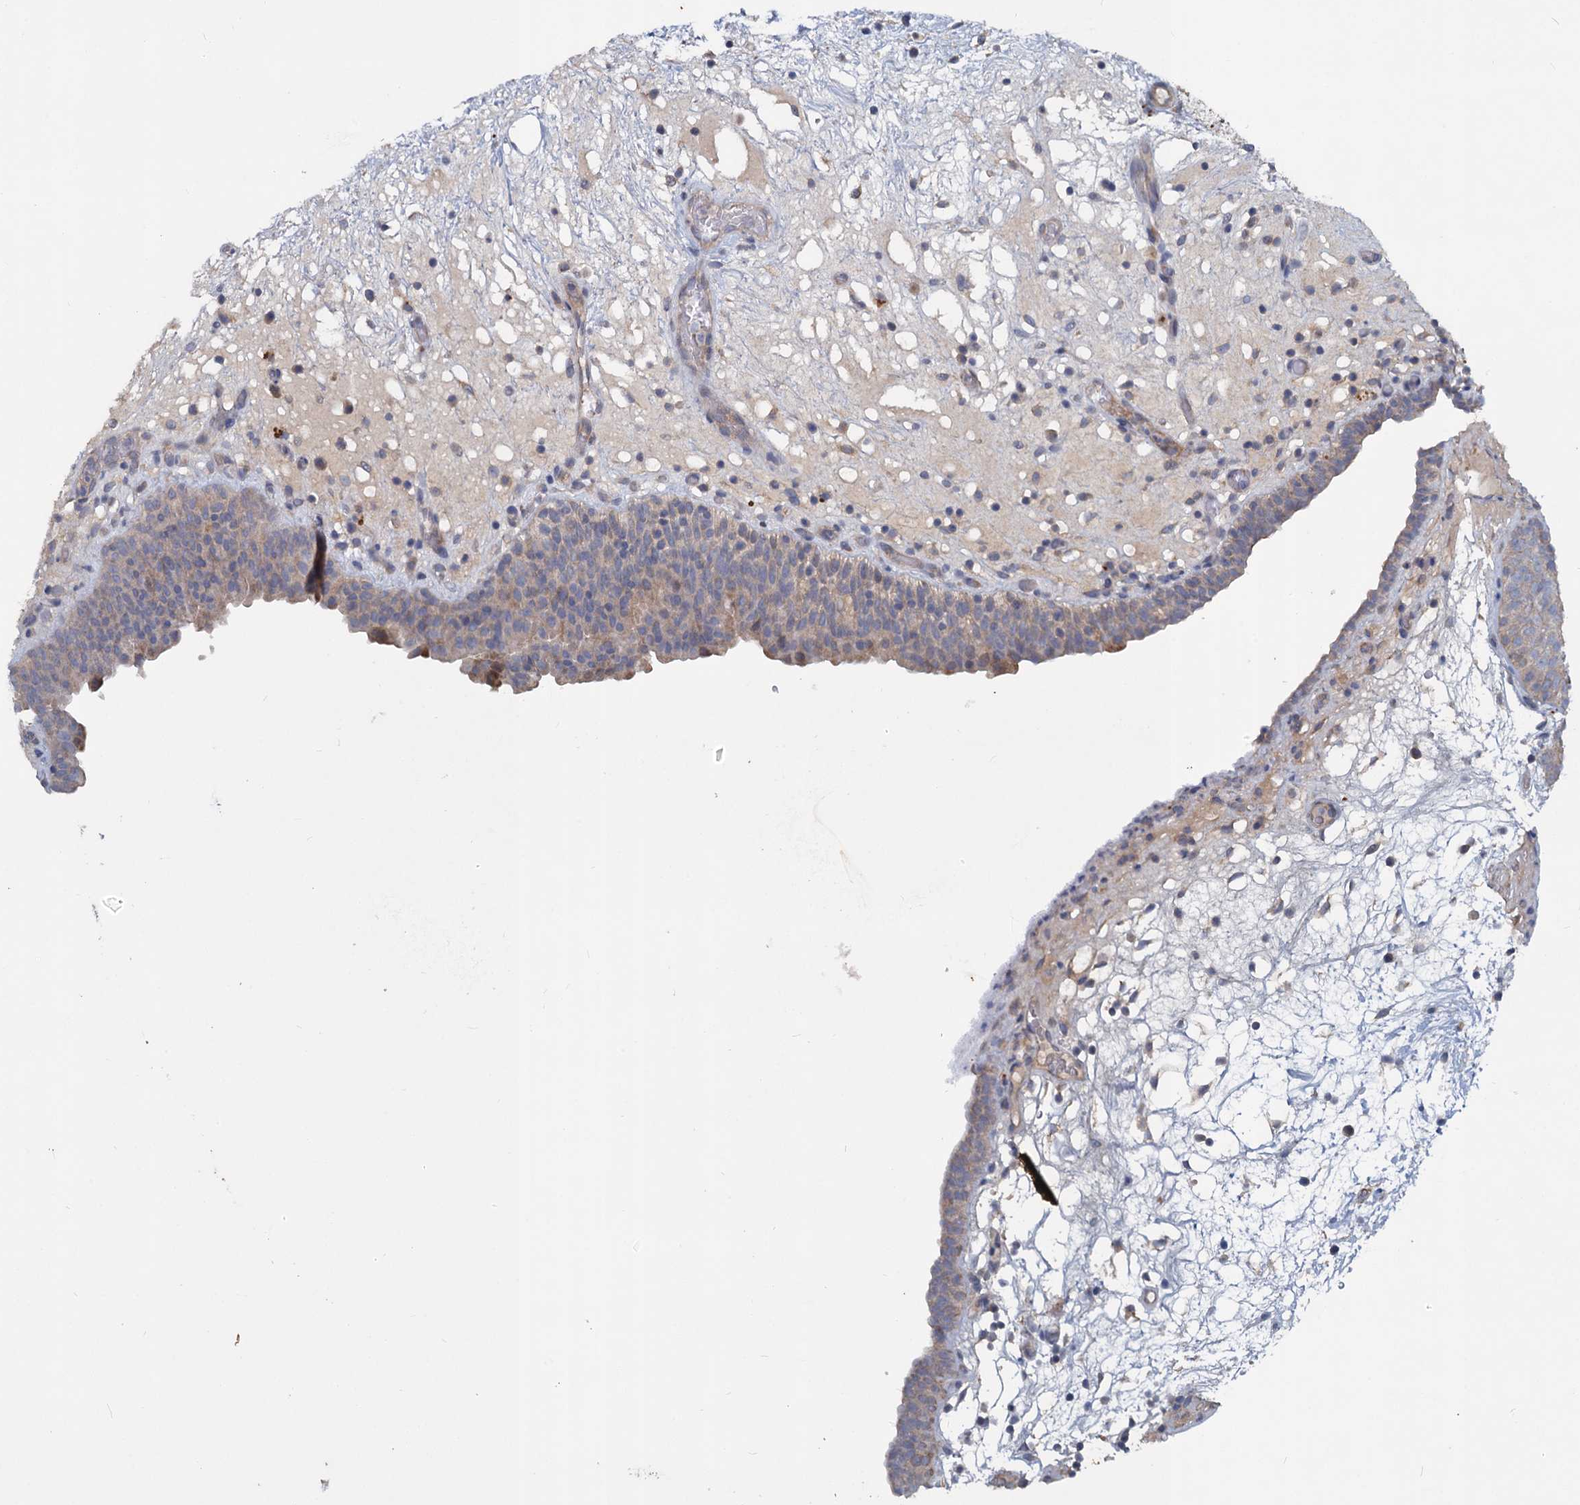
{"staining": {"intensity": "weak", "quantity": "25%-75%", "location": "cytoplasmic/membranous"}, "tissue": "urinary bladder", "cell_type": "Urothelial cells", "image_type": "normal", "snomed": [{"axis": "morphology", "description": "Normal tissue, NOS"}, {"axis": "topography", "description": "Urinary bladder"}], "caption": "Approximately 25%-75% of urothelial cells in normal urinary bladder demonstrate weak cytoplasmic/membranous protein staining as visualized by brown immunohistochemical staining.", "gene": "SLC2A7", "patient": {"sex": "male", "age": 71}}